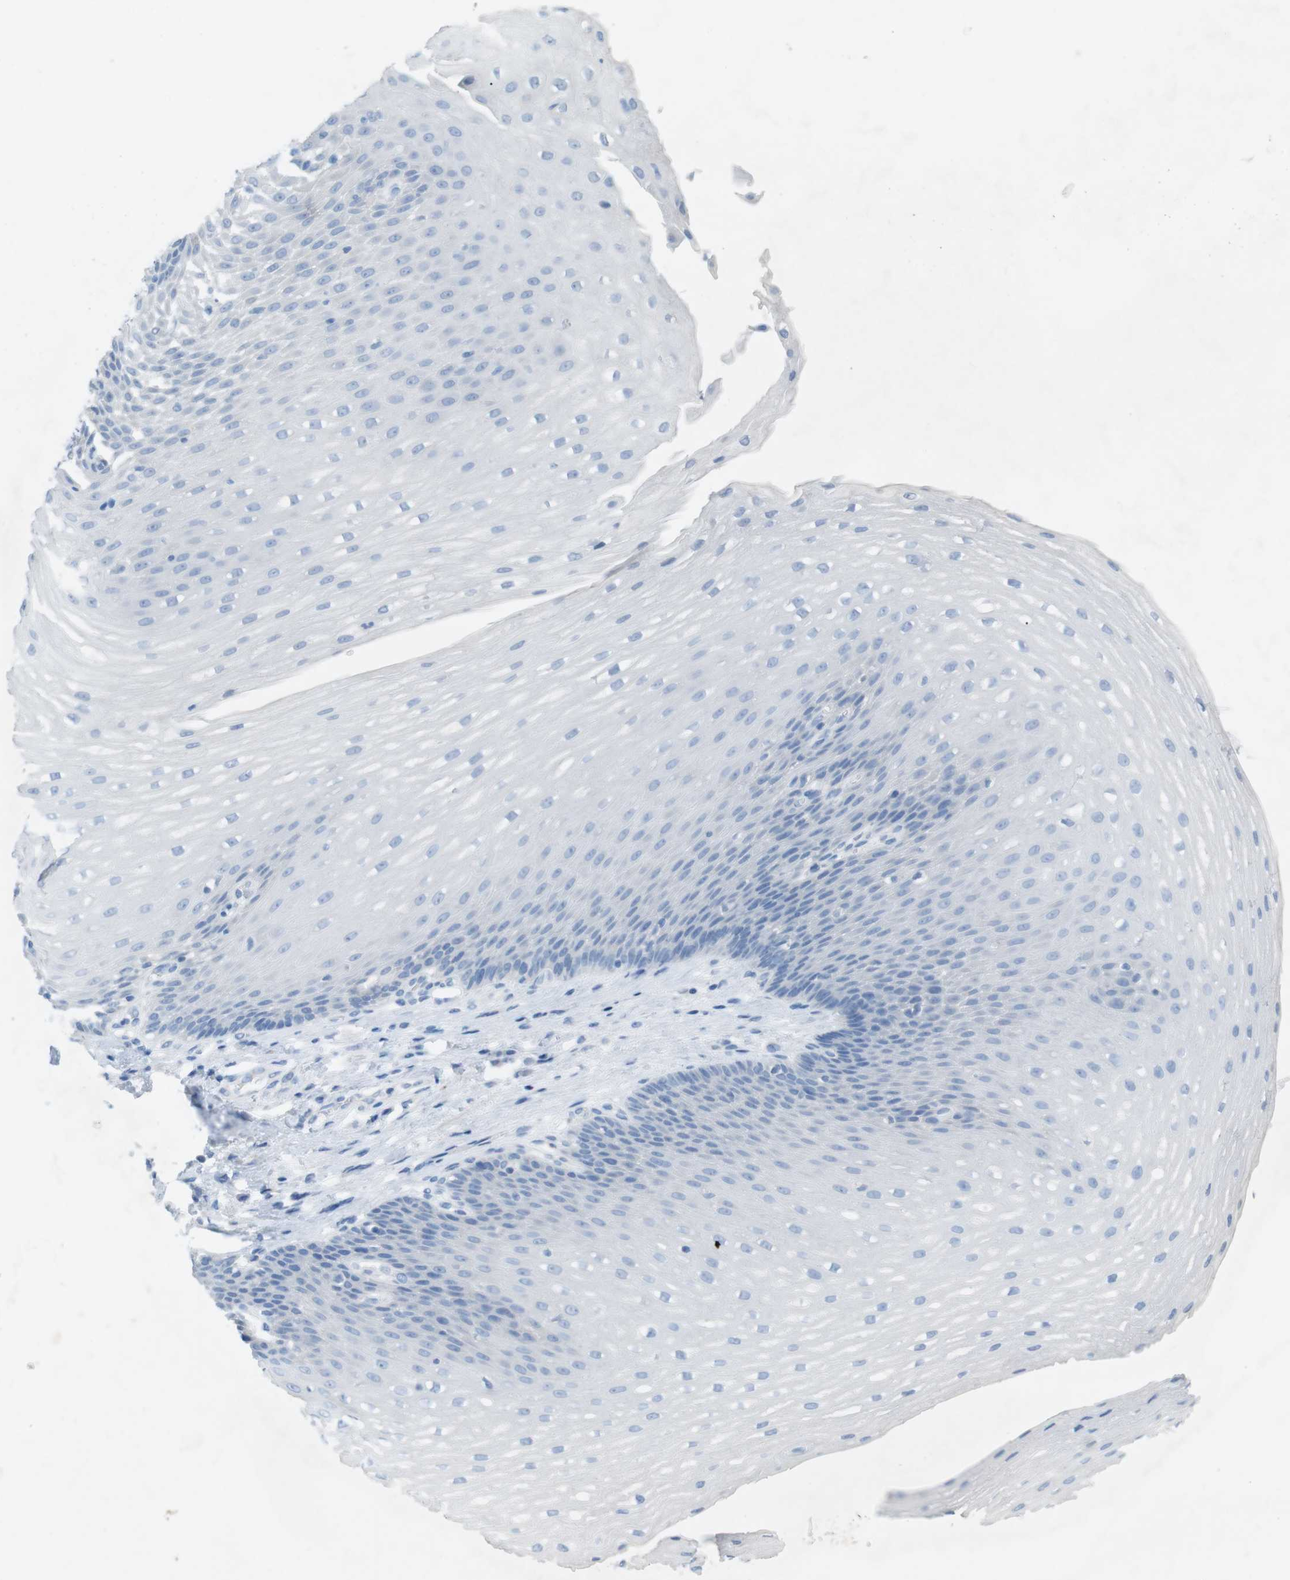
{"staining": {"intensity": "negative", "quantity": "none", "location": "none"}, "tissue": "esophagus", "cell_type": "Squamous epithelial cells", "image_type": "normal", "snomed": [{"axis": "morphology", "description": "Normal tissue, NOS"}, {"axis": "topography", "description": "Esophagus"}], "caption": "Immunohistochemistry of normal human esophagus demonstrates no staining in squamous epithelial cells. The staining is performed using DAB brown chromogen with nuclei counter-stained in using hematoxylin.", "gene": "SALL4", "patient": {"sex": "male", "age": 48}}